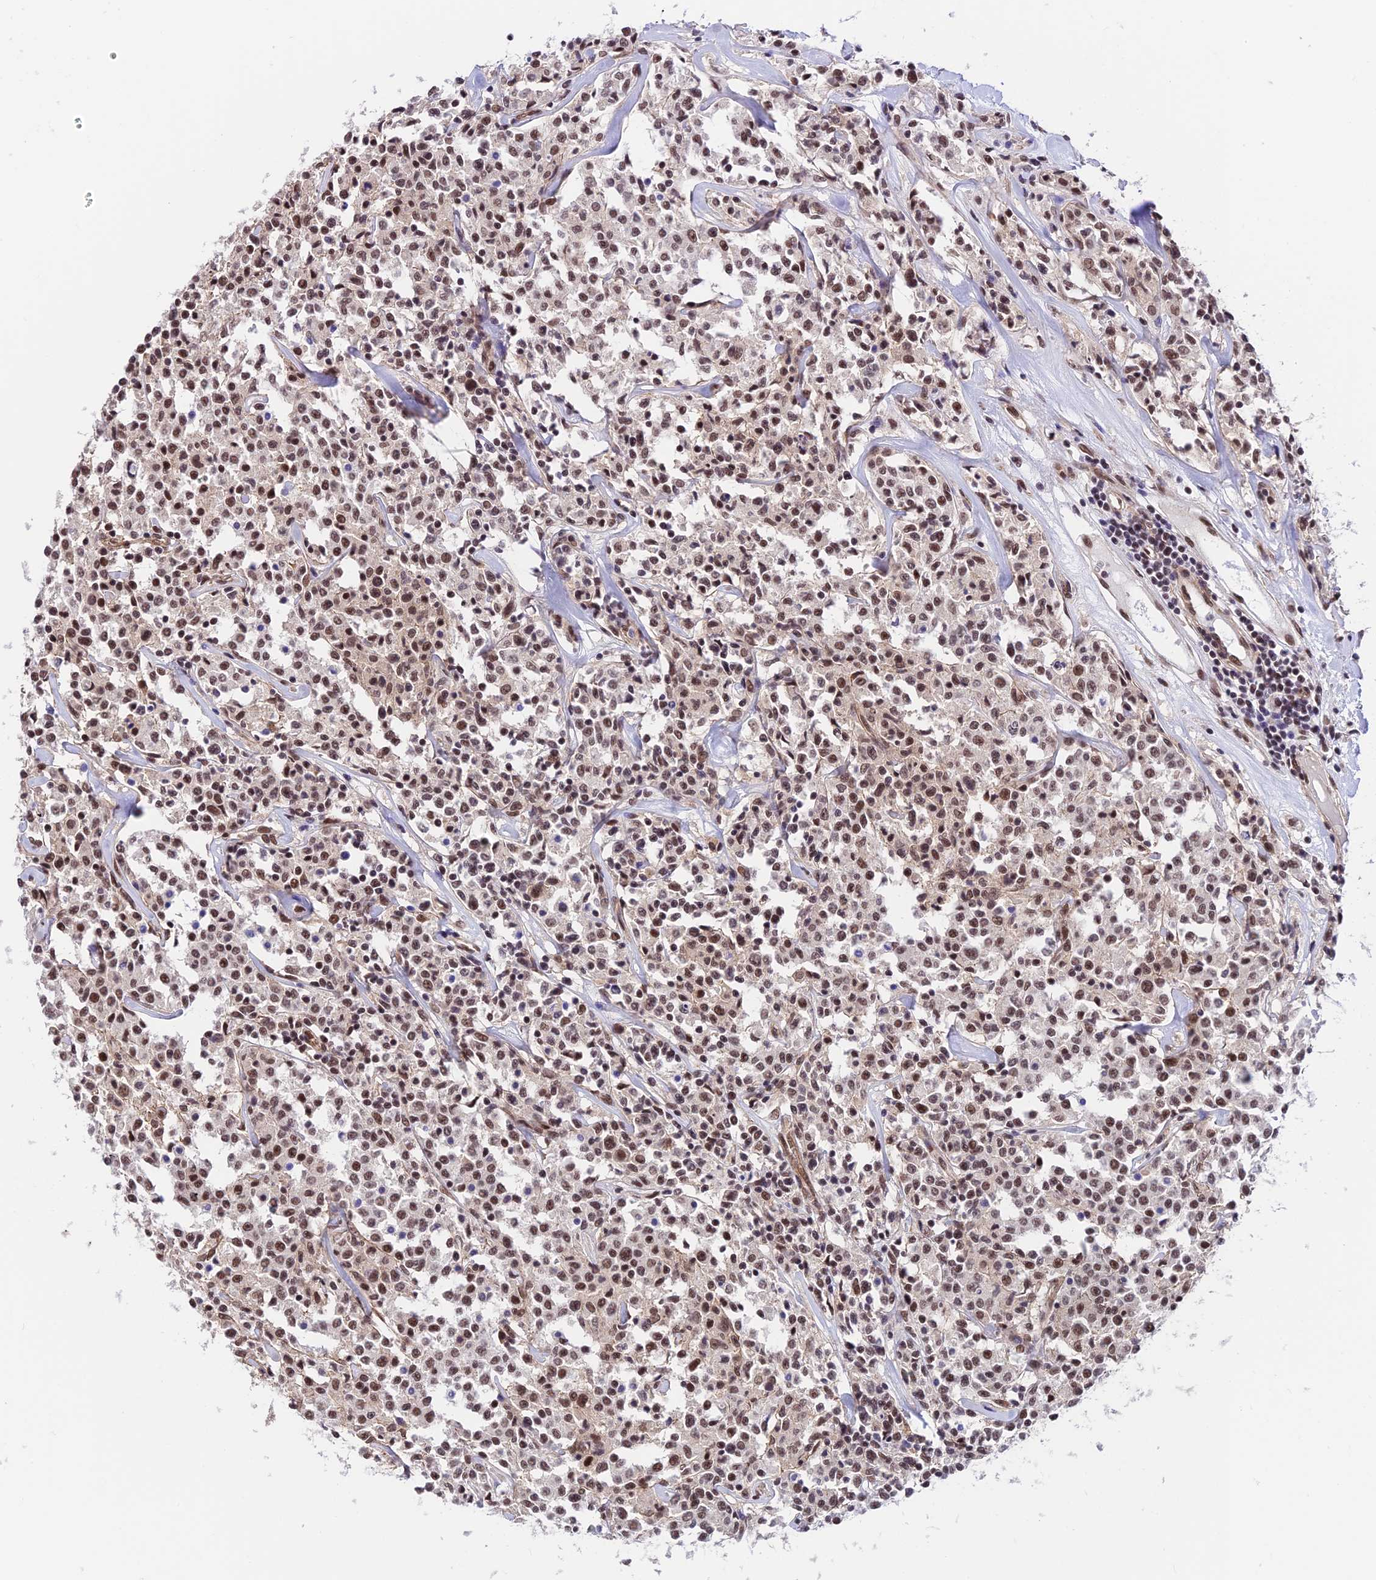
{"staining": {"intensity": "moderate", "quantity": ">75%", "location": "nuclear"}, "tissue": "lymphoma", "cell_type": "Tumor cells", "image_type": "cancer", "snomed": [{"axis": "morphology", "description": "Malignant lymphoma, non-Hodgkin's type, Low grade"}, {"axis": "topography", "description": "Small intestine"}], "caption": "Immunohistochemistry (IHC) of lymphoma reveals medium levels of moderate nuclear positivity in approximately >75% of tumor cells. Using DAB (brown) and hematoxylin (blue) stains, captured at high magnification using brightfield microscopy.", "gene": "RBM42", "patient": {"sex": "female", "age": 59}}